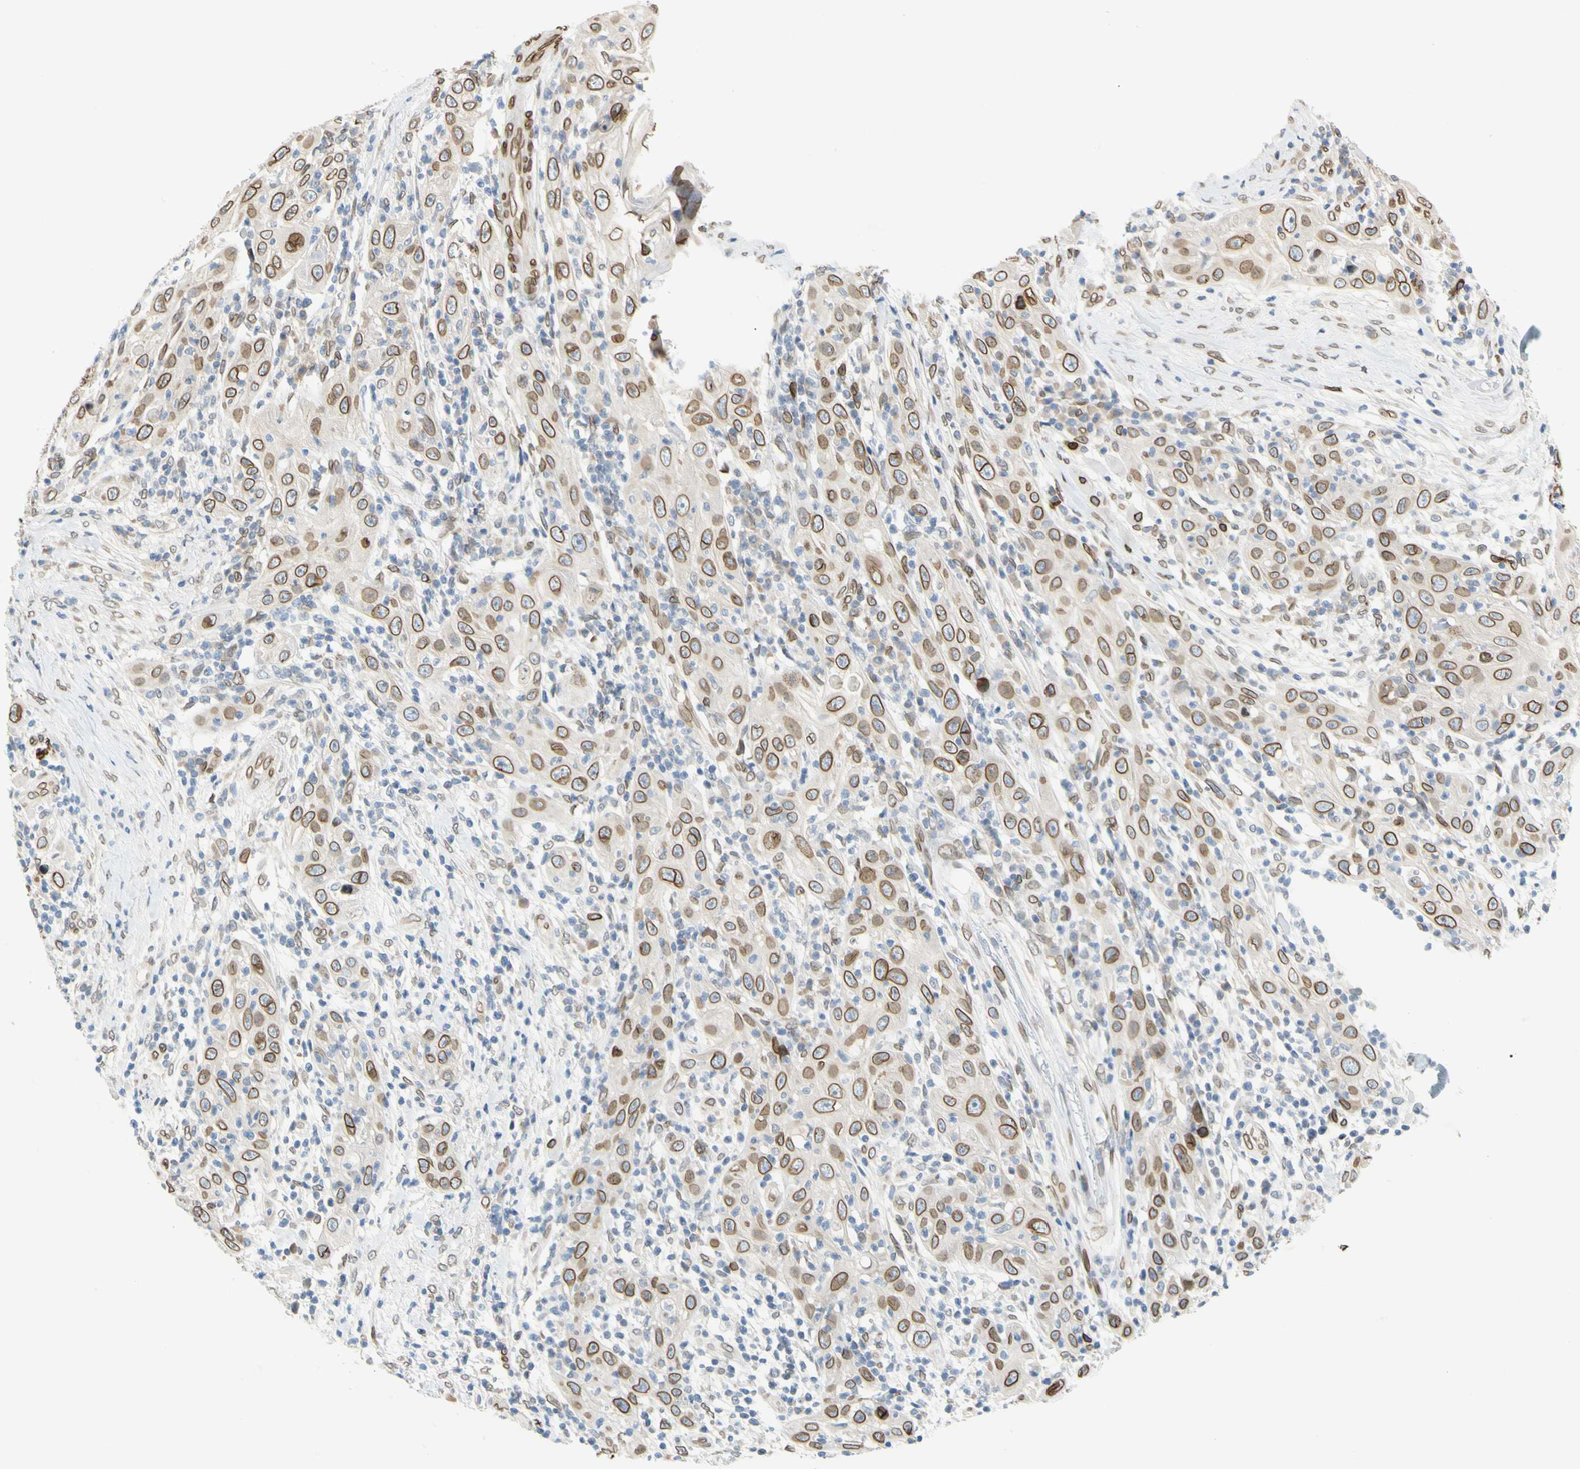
{"staining": {"intensity": "strong", "quantity": ">75%", "location": "cytoplasmic/membranous,nuclear"}, "tissue": "skin cancer", "cell_type": "Tumor cells", "image_type": "cancer", "snomed": [{"axis": "morphology", "description": "Squamous cell carcinoma, NOS"}, {"axis": "topography", "description": "Skin"}], "caption": "DAB (3,3'-diaminobenzidine) immunohistochemical staining of human skin cancer (squamous cell carcinoma) displays strong cytoplasmic/membranous and nuclear protein positivity in approximately >75% of tumor cells. (DAB (3,3'-diaminobenzidine) IHC with brightfield microscopy, high magnification).", "gene": "SUN1", "patient": {"sex": "female", "age": 88}}